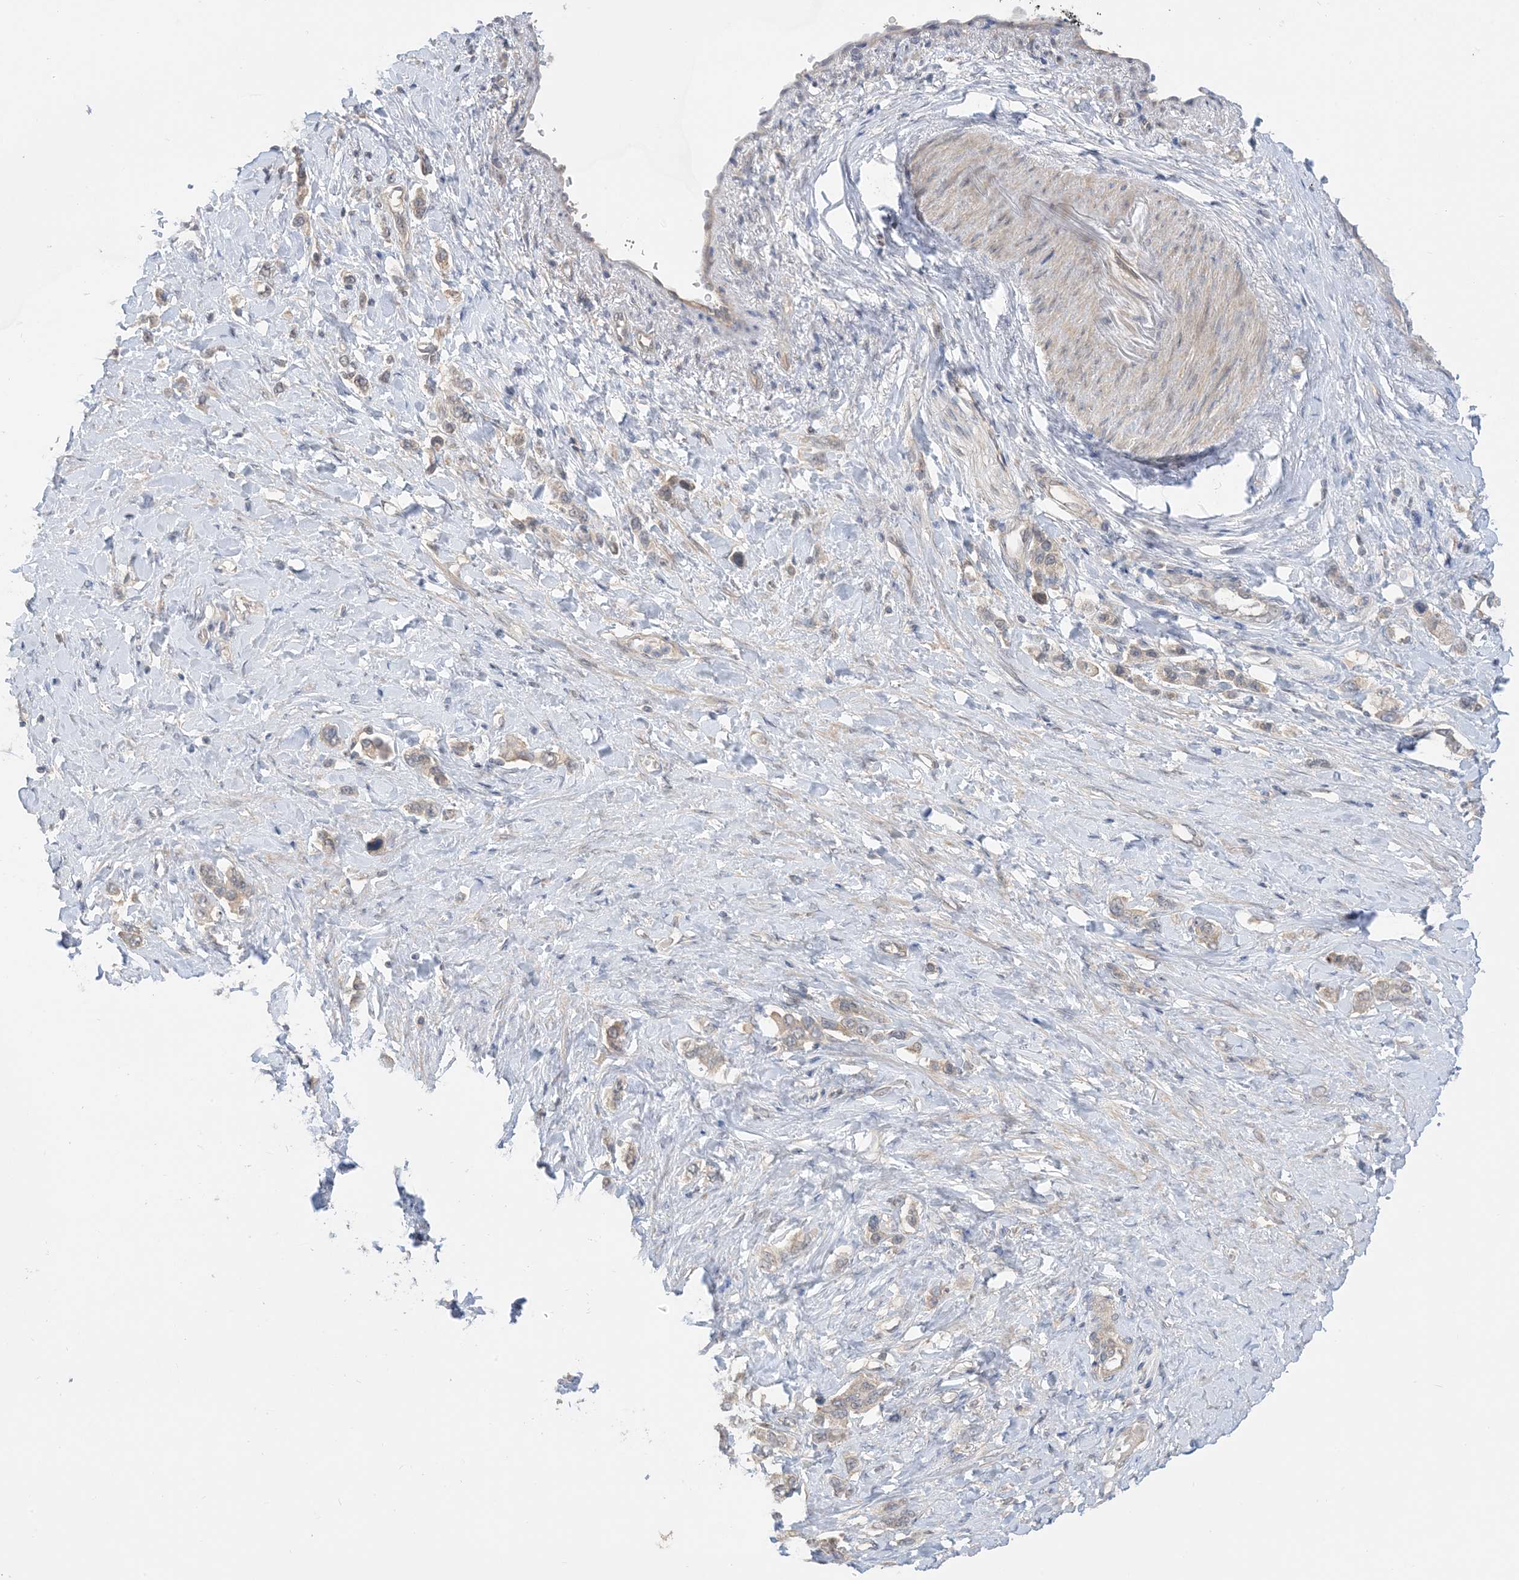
{"staining": {"intensity": "weak", "quantity": "<25%", "location": "cytoplasmic/membranous"}, "tissue": "stomach cancer", "cell_type": "Tumor cells", "image_type": "cancer", "snomed": [{"axis": "morphology", "description": "Adenocarcinoma, NOS"}, {"axis": "topography", "description": "Stomach"}], "caption": "IHC of stomach cancer shows no positivity in tumor cells. (DAB (3,3'-diaminobenzidine) immunohistochemistry (IHC) visualized using brightfield microscopy, high magnification).", "gene": "WDR26", "patient": {"sex": "female", "age": 65}}